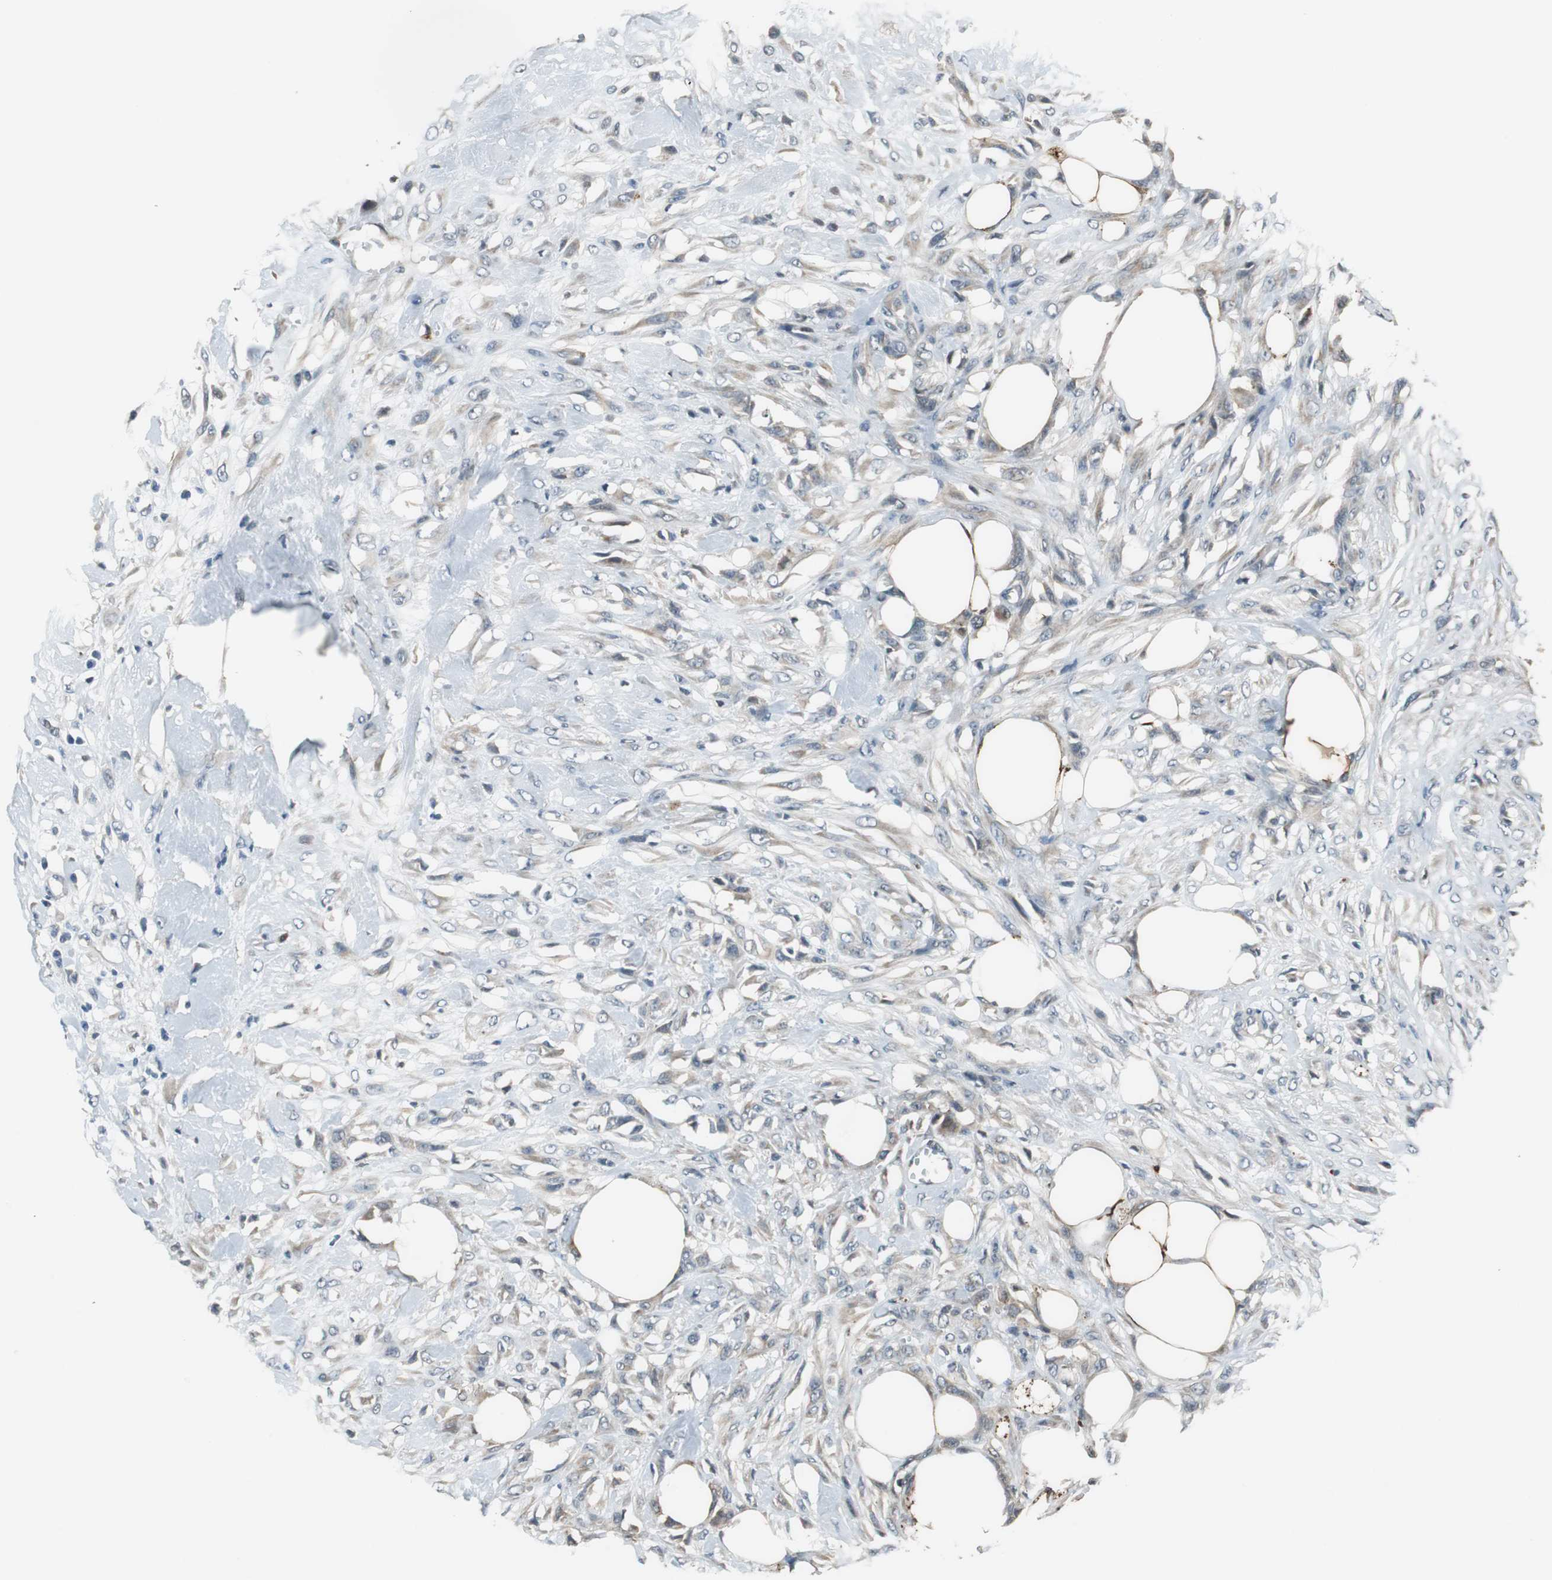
{"staining": {"intensity": "weak", "quantity": "25%-75%", "location": "cytoplasmic/membranous"}, "tissue": "skin cancer", "cell_type": "Tumor cells", "image_type": "cancer", "snomed": [{"axis": "morphology", "description": "Normal tissue, NOS"}, {"axis": "morphology", "description": "Squamous cell carcinoma, NOS"}, {"axis": "topography", "description": "Skin"}], "caption": "Protein staining displays weak cytoplasmic/membranous expression in approximately 25%-75% of tumor cells in skin squamous cell carcinoma.", "gene": "PI4KB", "patient": {"sex": "female", "age": 59}}